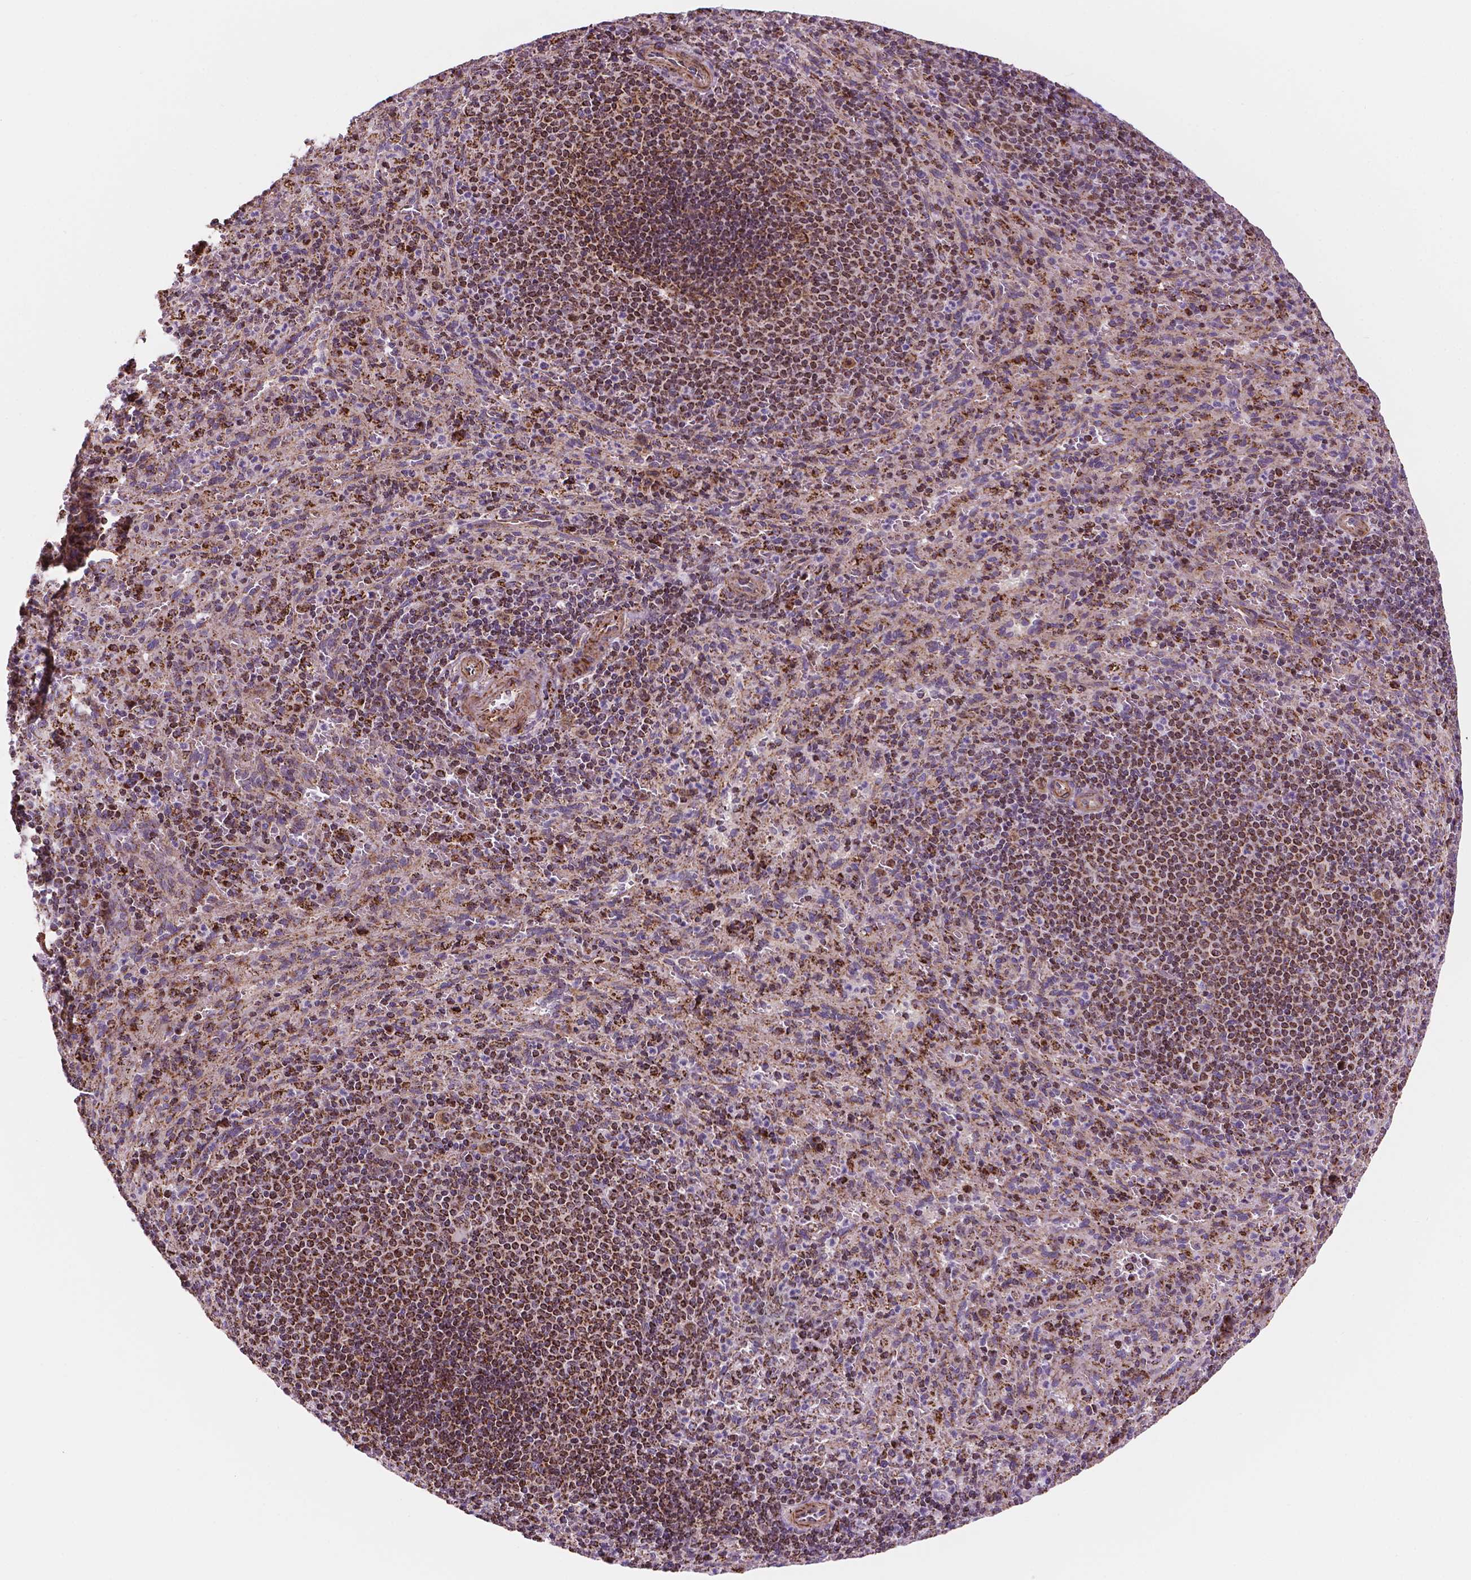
{"staining": {"intensity": "strong", "quantity": "25%-75%", "location": "cytoplasmic/membranous"}, "tissue": "spleen", "cell_type": "Cells in red pulp", "image_type": "normal", "snomed": [{"axis": "morphology", "description": "Normal tissue, NOS"}, {"axis": "topography", "description": "Spleen"}], "caption": "Protein expression analysis of unremarkable human spleen reveals strong cytoplasmic/membranous positivity in about 25%-75% of cells in red pulp.", "gene": "GEMIN4", "patient": {"sex": "male", "age": 57}}